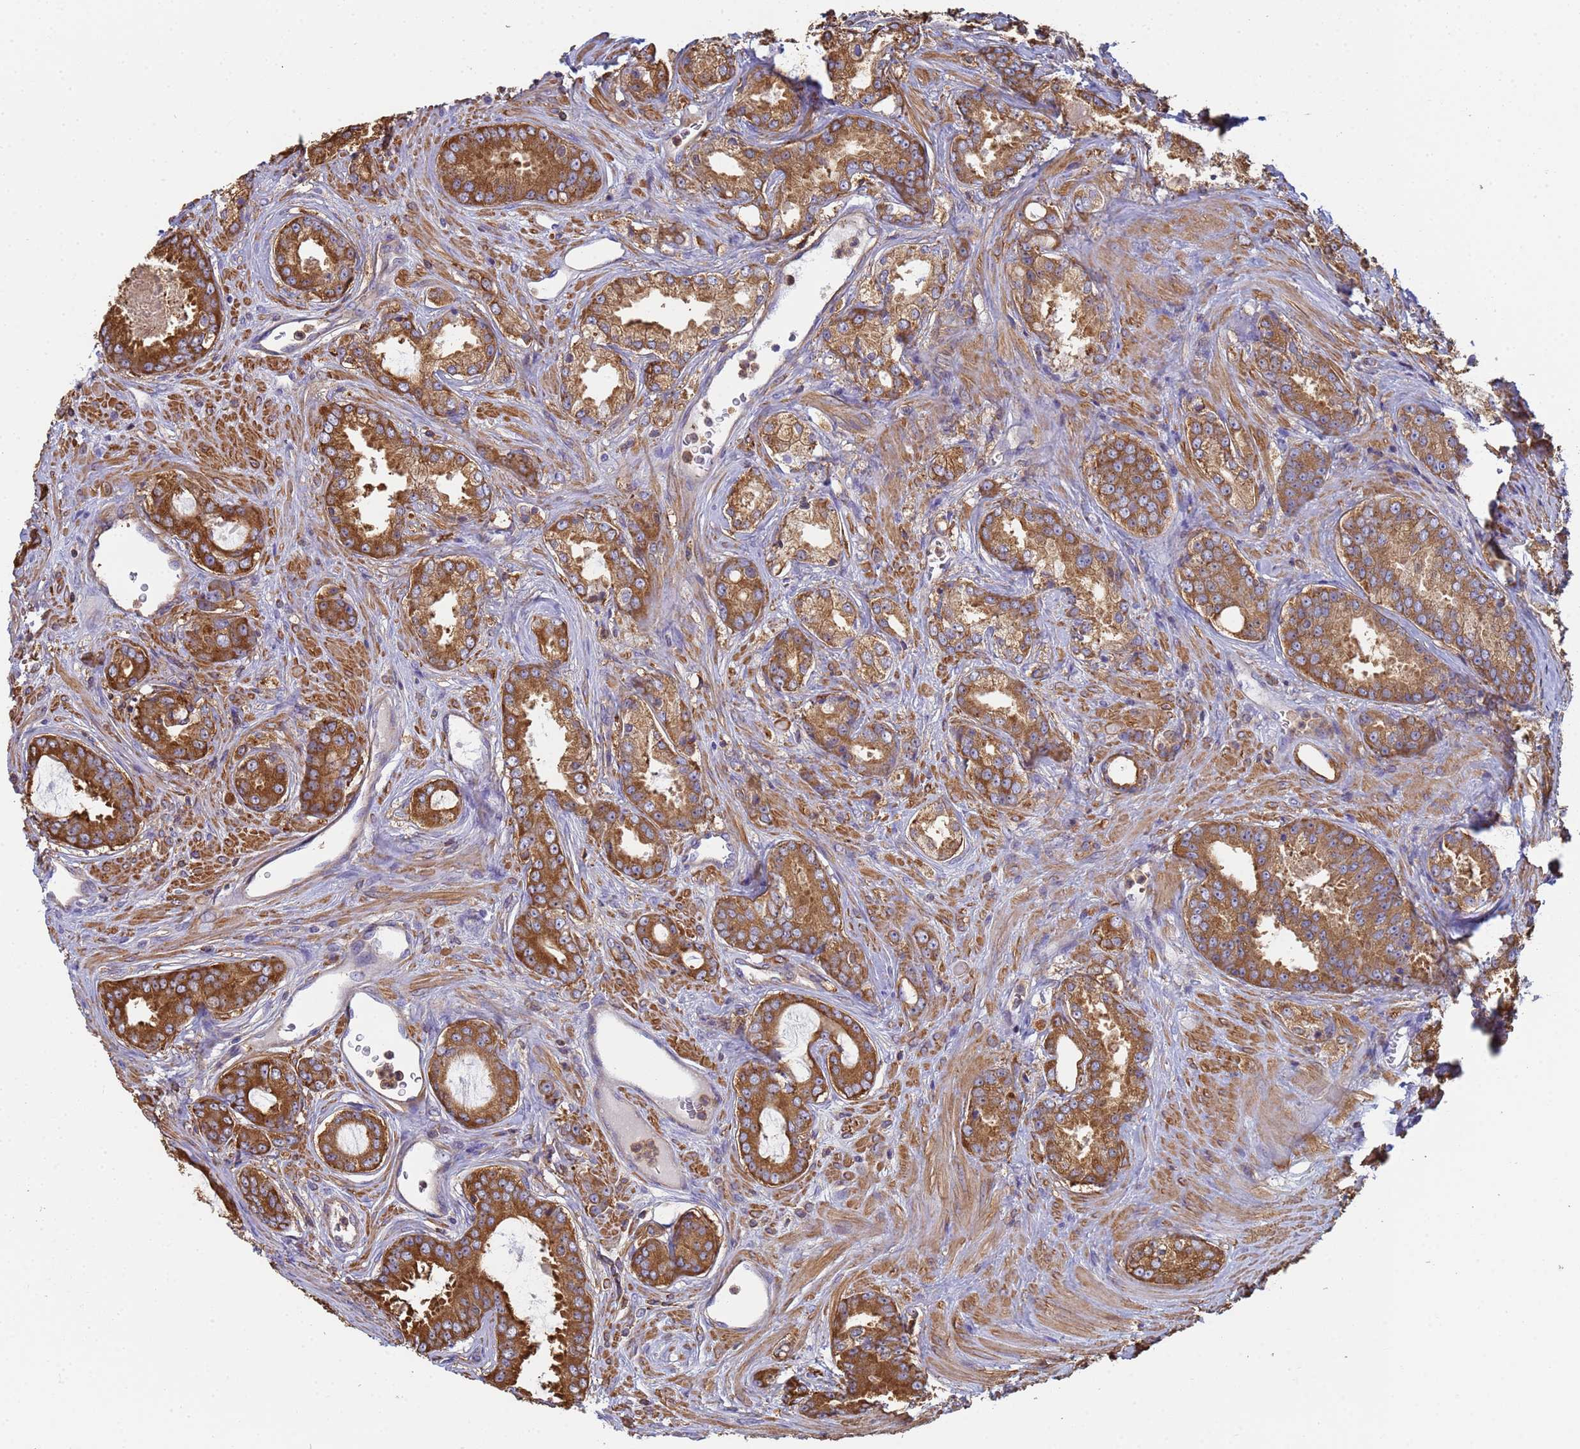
{"staining": {"intensity": "strong", "quantity": ">75%", "location": "cytoplasmic/membranous"}, "tissue": "prostate cancer", "cell_type": "Tumor cells", "image_type": "cancer", "snomed": [{"axis": "morphology", "description": "Adenocarcinoma, Low grade"}, {"axis": "topography", "description": "Prostate"}], "caption": "Prostate low-grade adenocarcinoma stained for a protein (brown) demonstrates strong cytoplasmic/membranous positive positivity in approximately >75% of tumor cells.", "gene": "ZNG1B", "patient": {"sex": "male", "age": 68}}